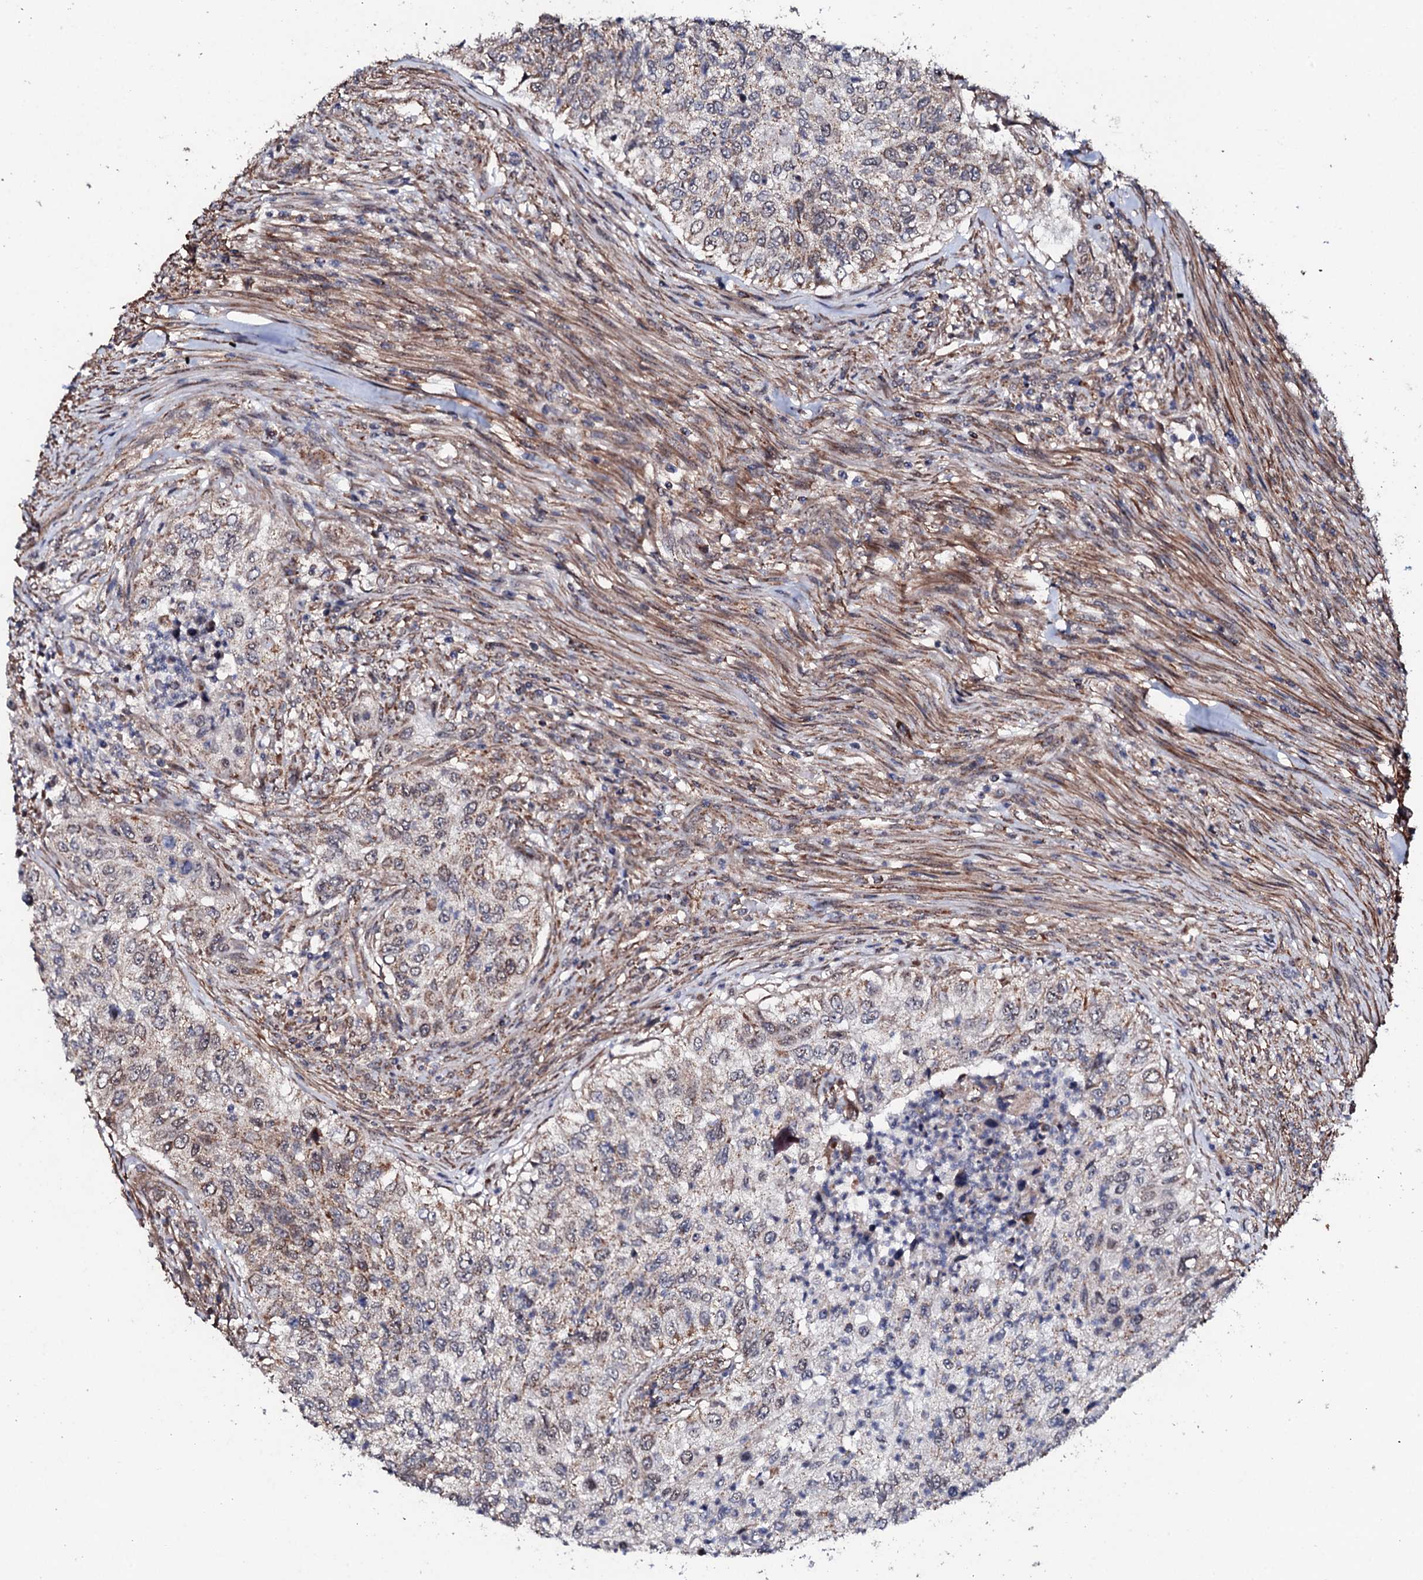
{"staining": {"intensity": "moderate", "quantity": "25%-75%", "location": "cytoplasmic/membranous"}, "tissue": "urothelial cancer", "cell_type": "Tumor cells", "image_type": "cancer", "snomed": [{"axis": "morphology", "description": "Urothelial carcinoma, High grade"}, {"axis": "topography", "description": "Urinary bladder"}], "caption": "The histopathology image demonstrates a brown stain indicating the presence of a protein in the cytoplasmic/membranous of tumor cells in urothelial carcinoma (high-grade).", "gene": "MTIF3", "patient": {"sex": "female", "age": 60}}